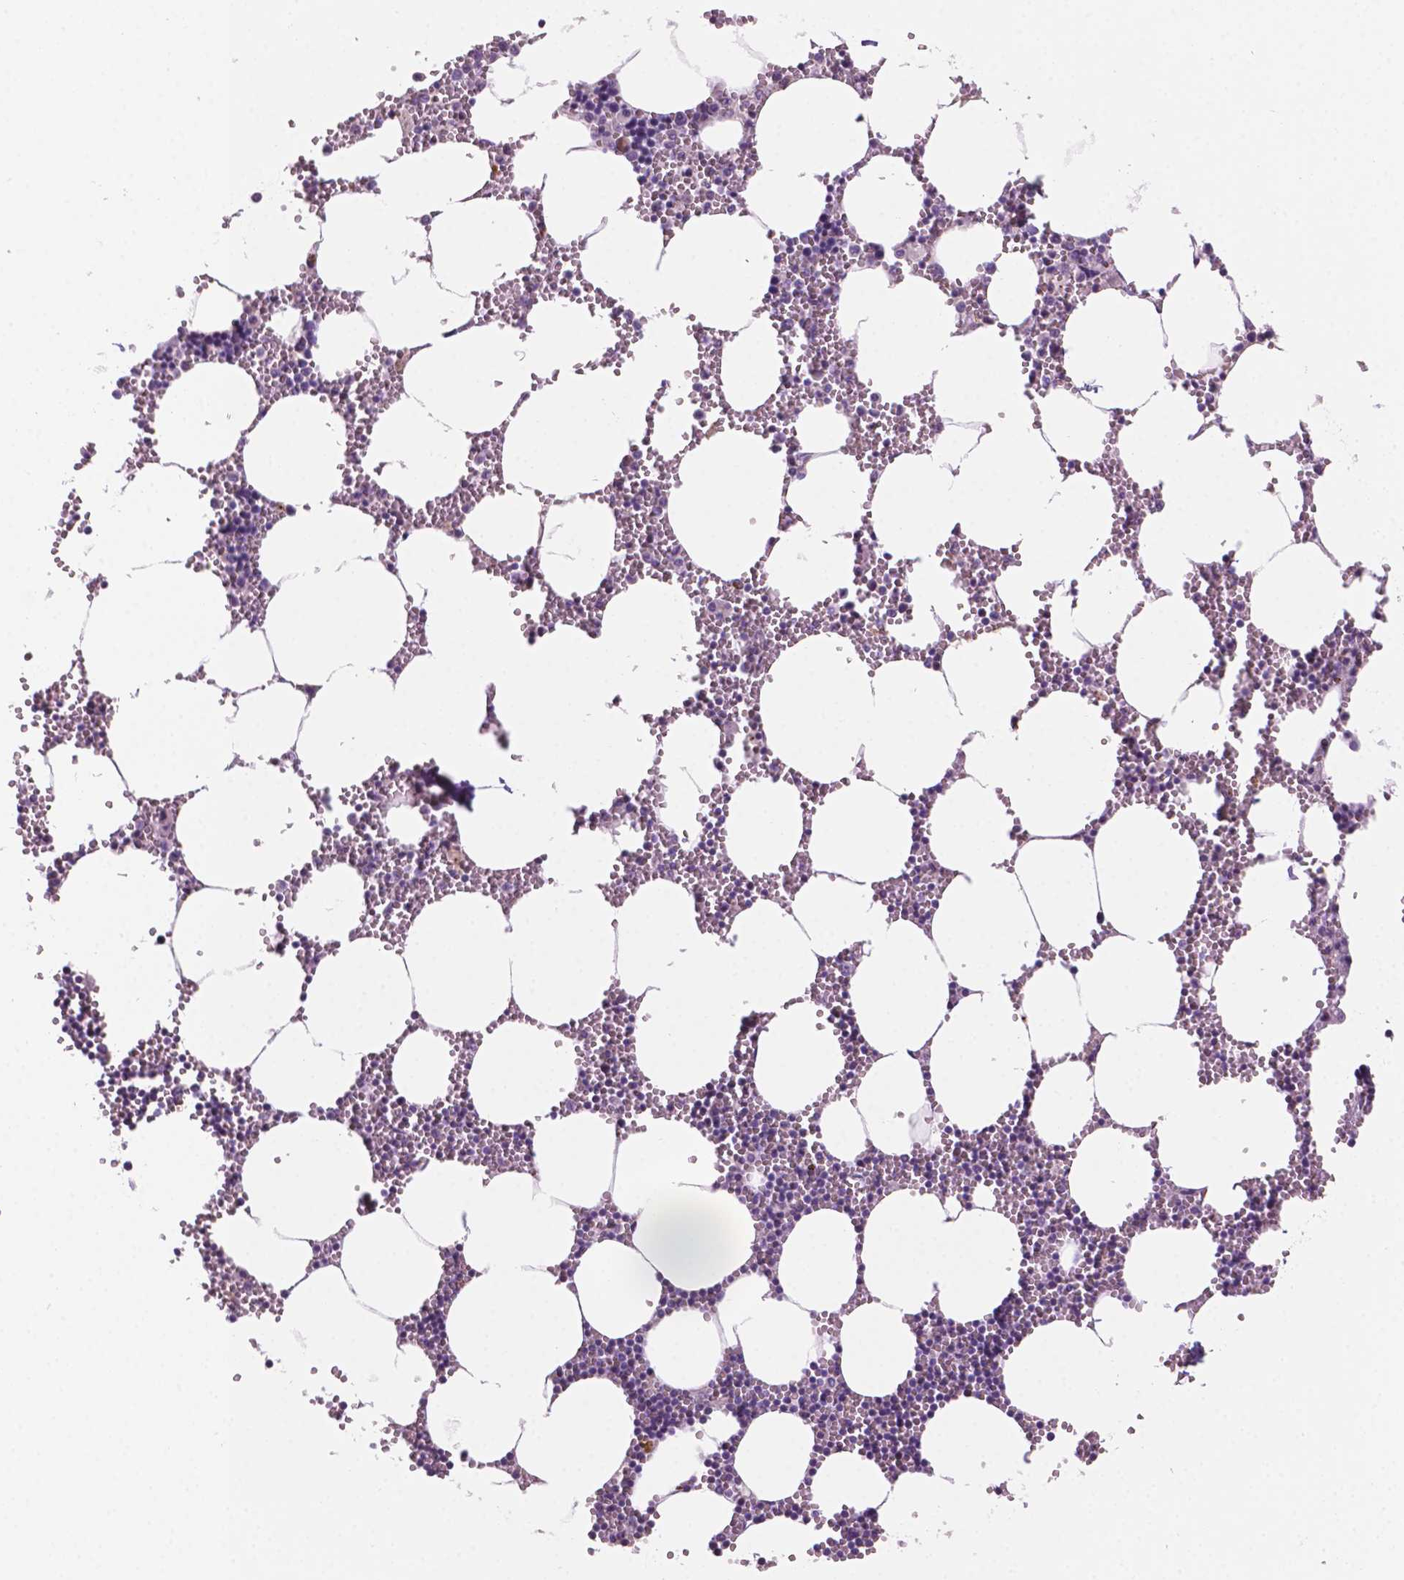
{"staining": {"intensity": "negative", "quantity": "none", "location": "none"}, "tissue": "bone marrow", "cell_type": "Hematopoietic cells", "image_type": "normal", "snomed": [{"axis": "morphology", "description": "Normal tissue, NOS"}, {"axis": "topography", "description": "Bone marrow"}], "caption": "Protein analysis of normal bone marrow exhibits no significant expression in hematopoietic cells.", "gene": "SBSN", "patient": {"sex": "male", "age": 54}}